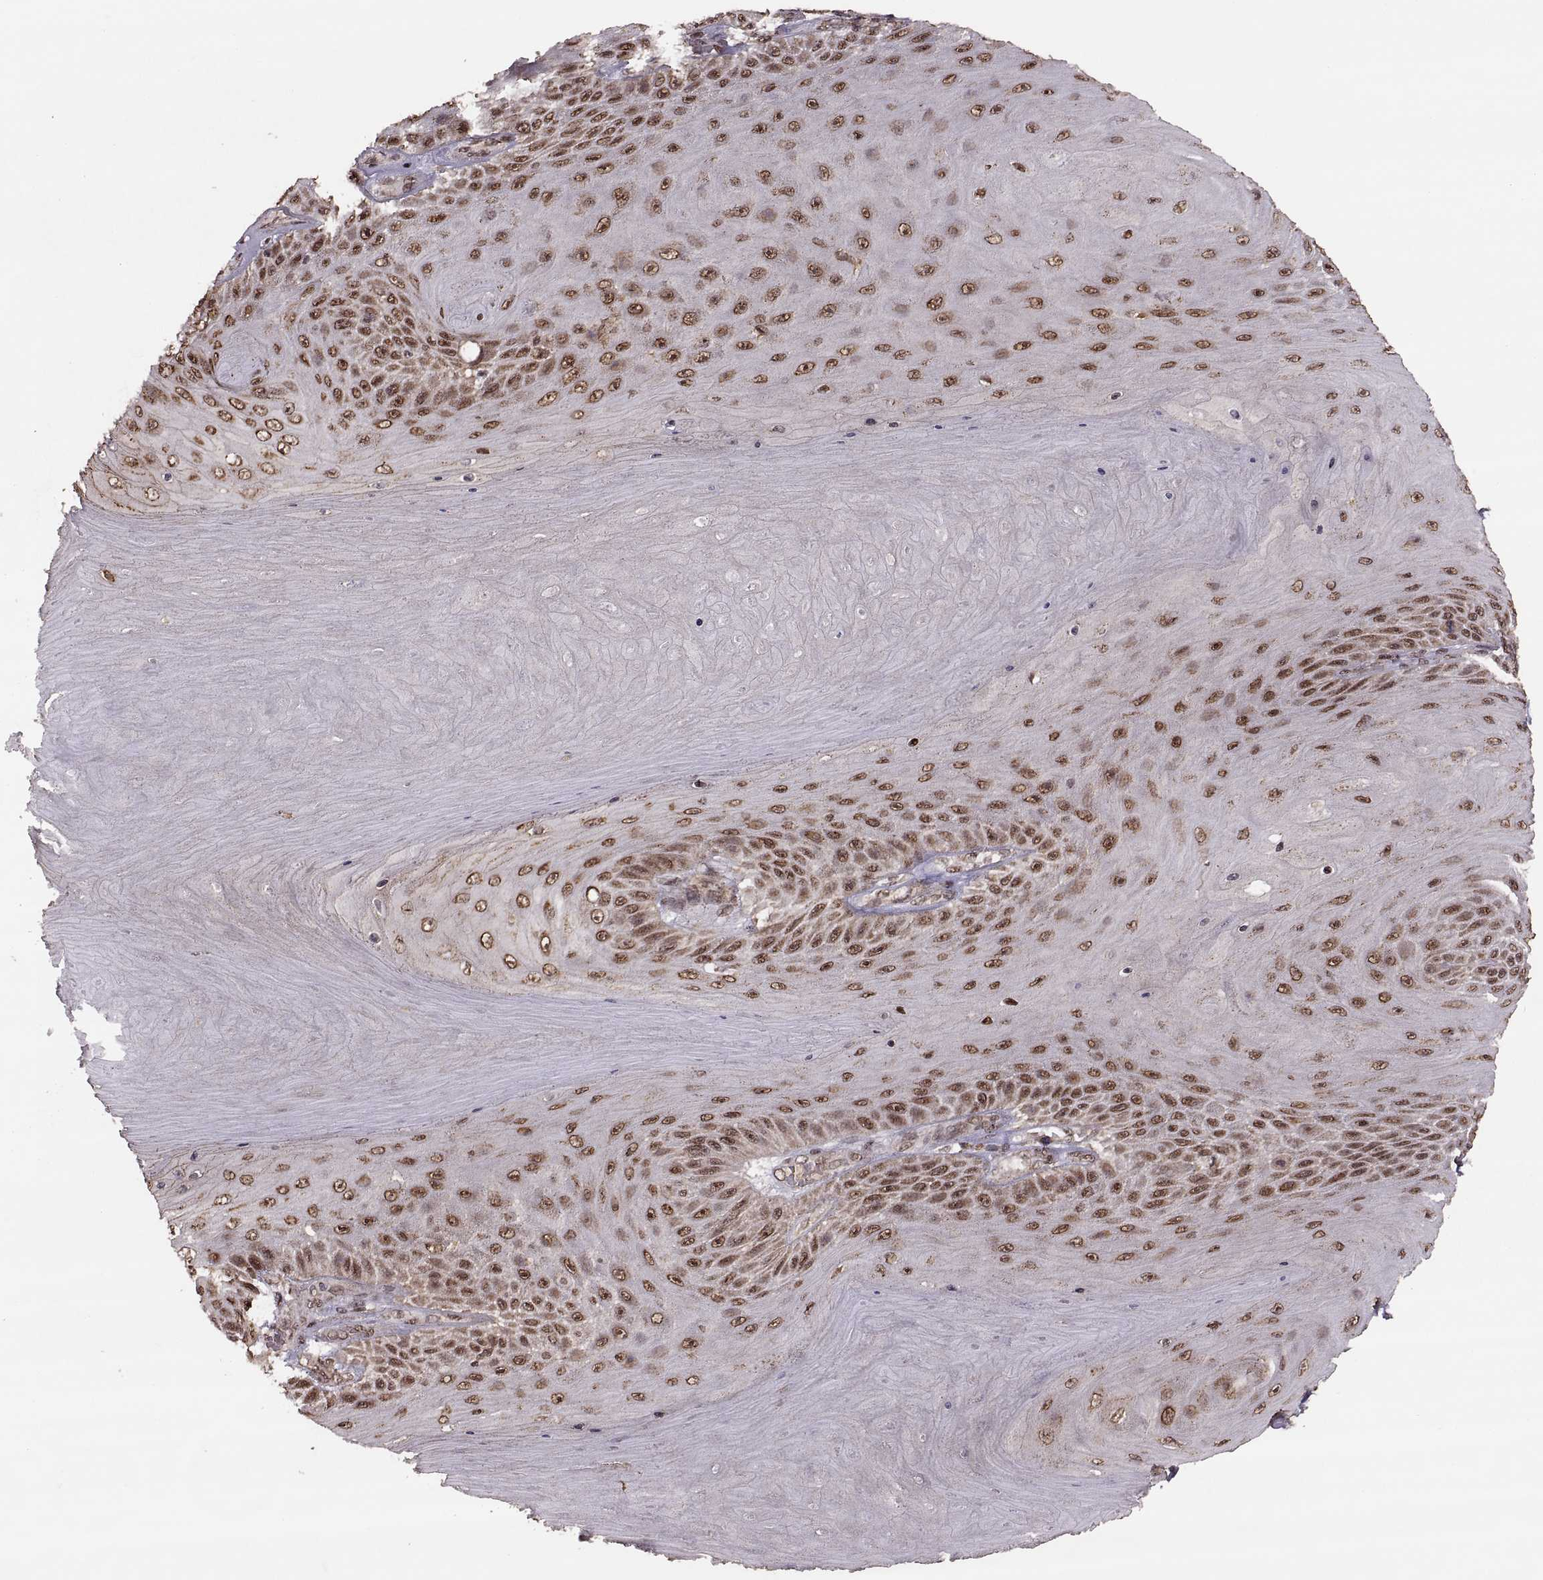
{"staining": {"intensity": "strong", "quantity": ">75%", "location": "nuclear"}, "tissue": "skin cancer", "cell_type": "Tumor cells", "image_type": "cancer", "snomed": [{"axis": "morphology", "description": "Squamous cell carcinoma, NOS"}, {"axis": "topography", "description": "Skin"}], "caption": "Tumor cells exhibit strong nuclear staining in approximately >75% of cells in squamous cell carcinoma (skin). The staining was performed using DAB (3,3'-diaminobenzidine) to visualize the protein expression in brown, while the nuclei were stained in blue with hematoxylin (Magnification: 20x).", "gene": "RFT1", "patient": {"sex": "male", "age": 62}}